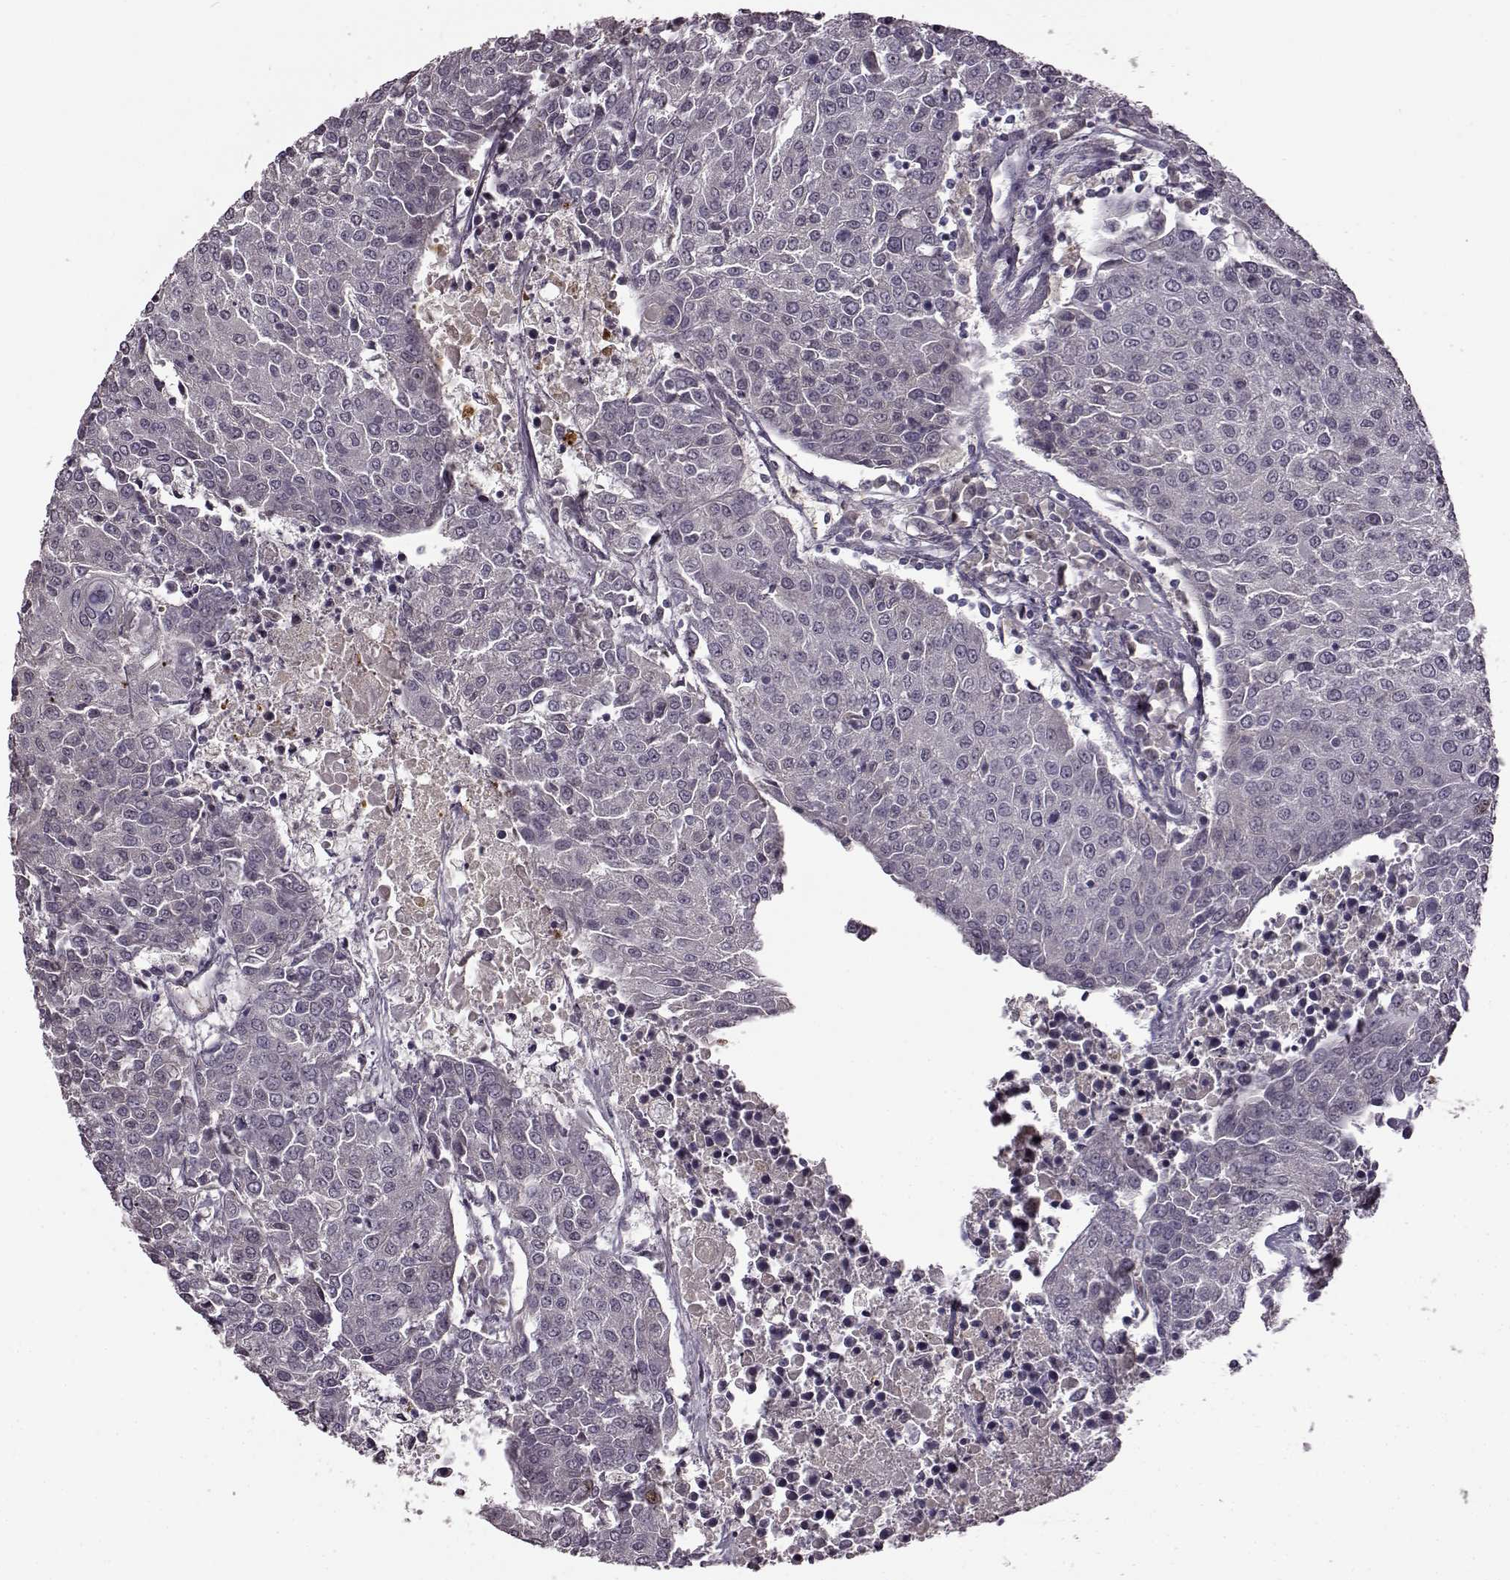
{"staining": {"intensity": "negative", "quantity": "none", "location": "none"}, "tissue": "urothelial cancer", "cell_type": "Tumor cells", "image_type": "cancer", "snomed": [{"axis": "morphology", "description": "Urothelial carcinoma, High grade"}, {"axis": "topography", "description": "Urinary bladder"}], "caption": "A high-resolution photomicrograph shows immunohistochemistry (IHC) staining of urothelial cancer, which reveals no significant expression in tumor cells. (Brightfield microscopy of DAB (3,3'-diaminobenzidine) IHC at high magnification).", "gene": "CNGA3", "patient": {"sex": "female", "age": 85}}